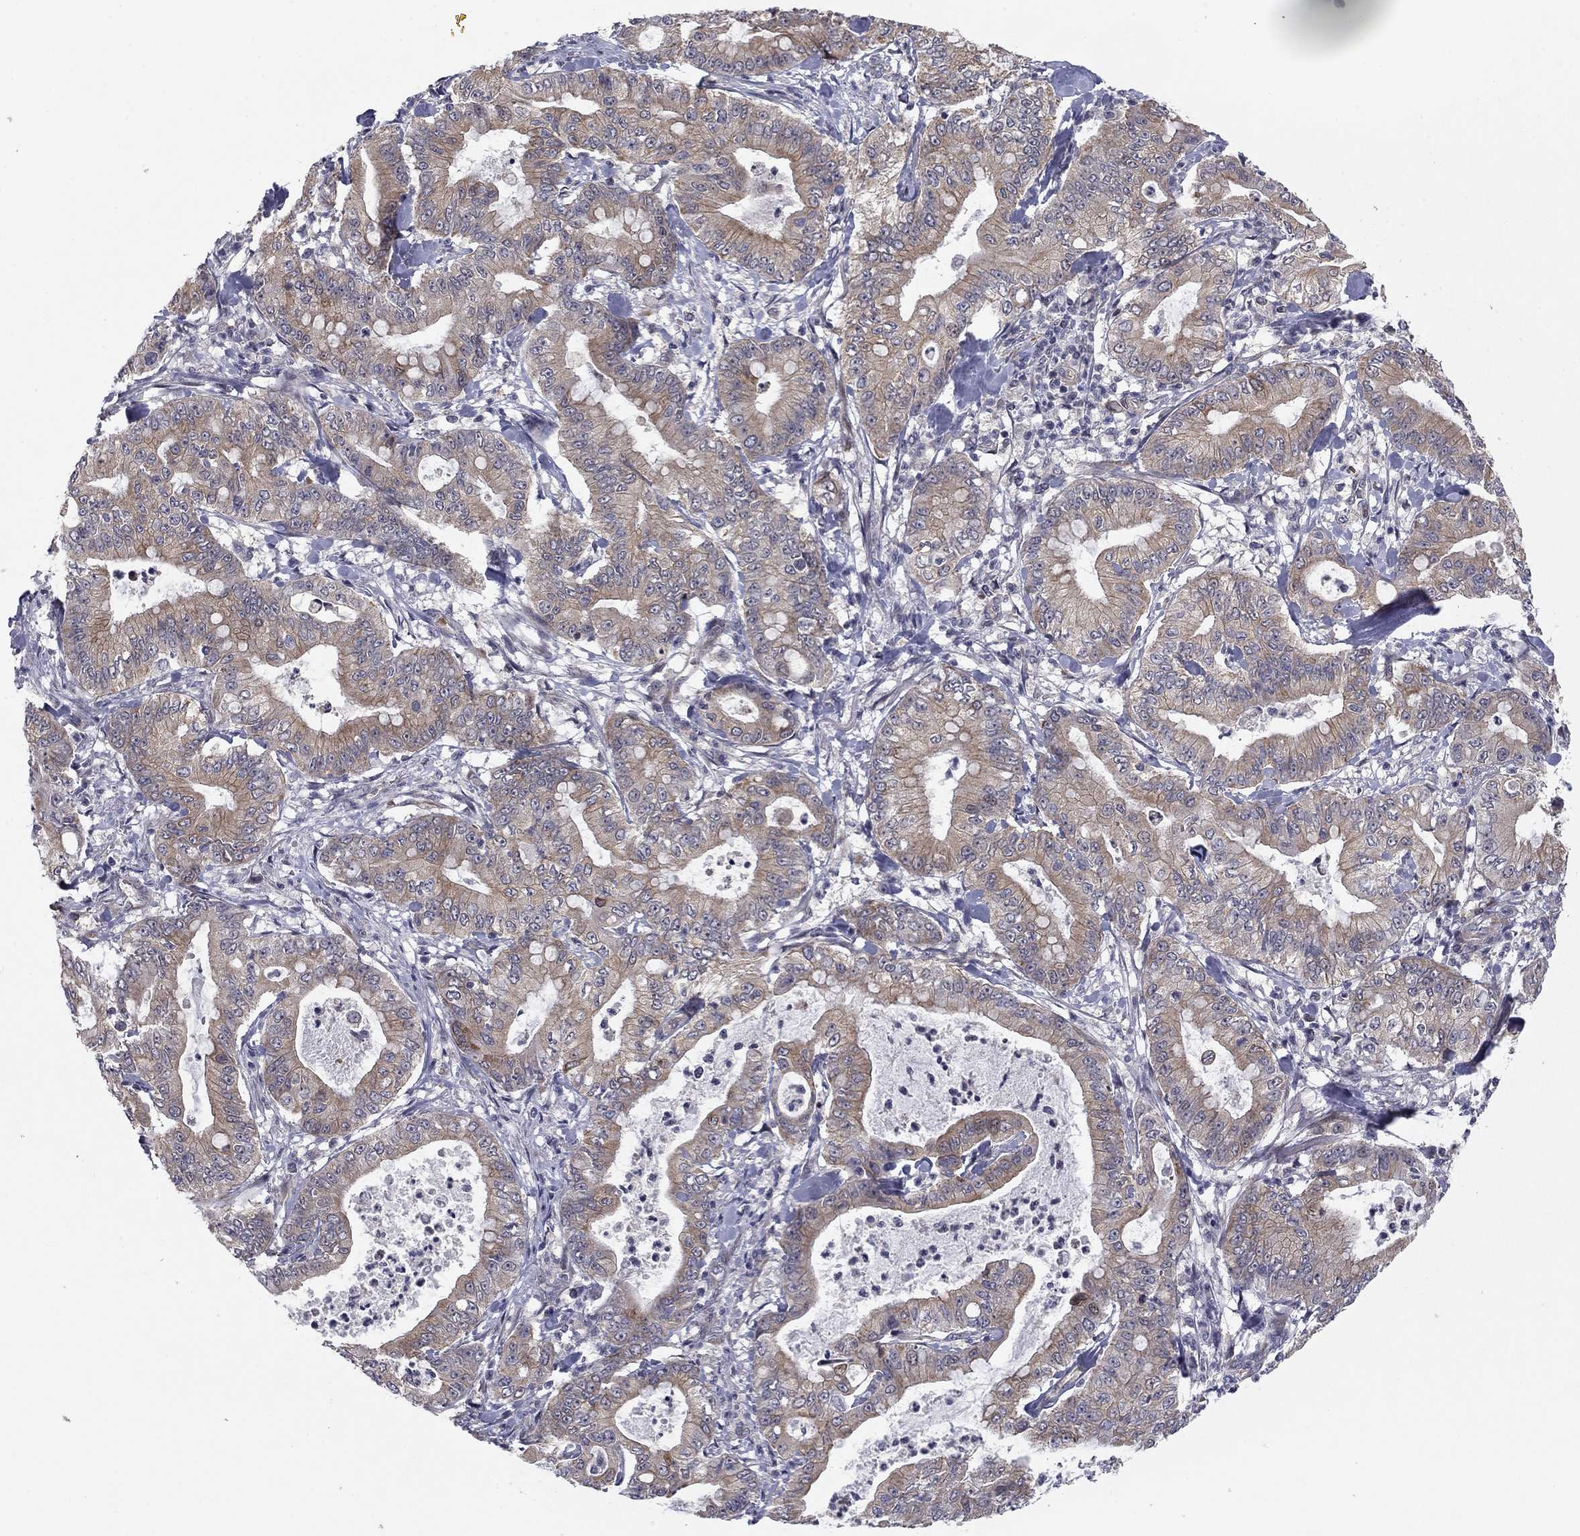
{"staining": {"intensity": "weak", "quantity": ">75%", "location": "cytoplasmic/membranous"}, "tissue": "pancreatic cancer", "cell_type": "Tumor cells", "image_type": "cancer", "snomed": [{"axis": "morphology", "description": "Adenocarcinoma, NOS"}, {"axis": "topography", "description": "Pancreas"}], "caption": "An IHC photomicrograph of tumor tissue is shown. Protein staining in brown labels weak cytoplasmic/membranous positivity in adenocarcinoma (pancreatic) within tumor cells.", "gene": "BCL11A", "patient": {"sex": "male", "age": 71}}